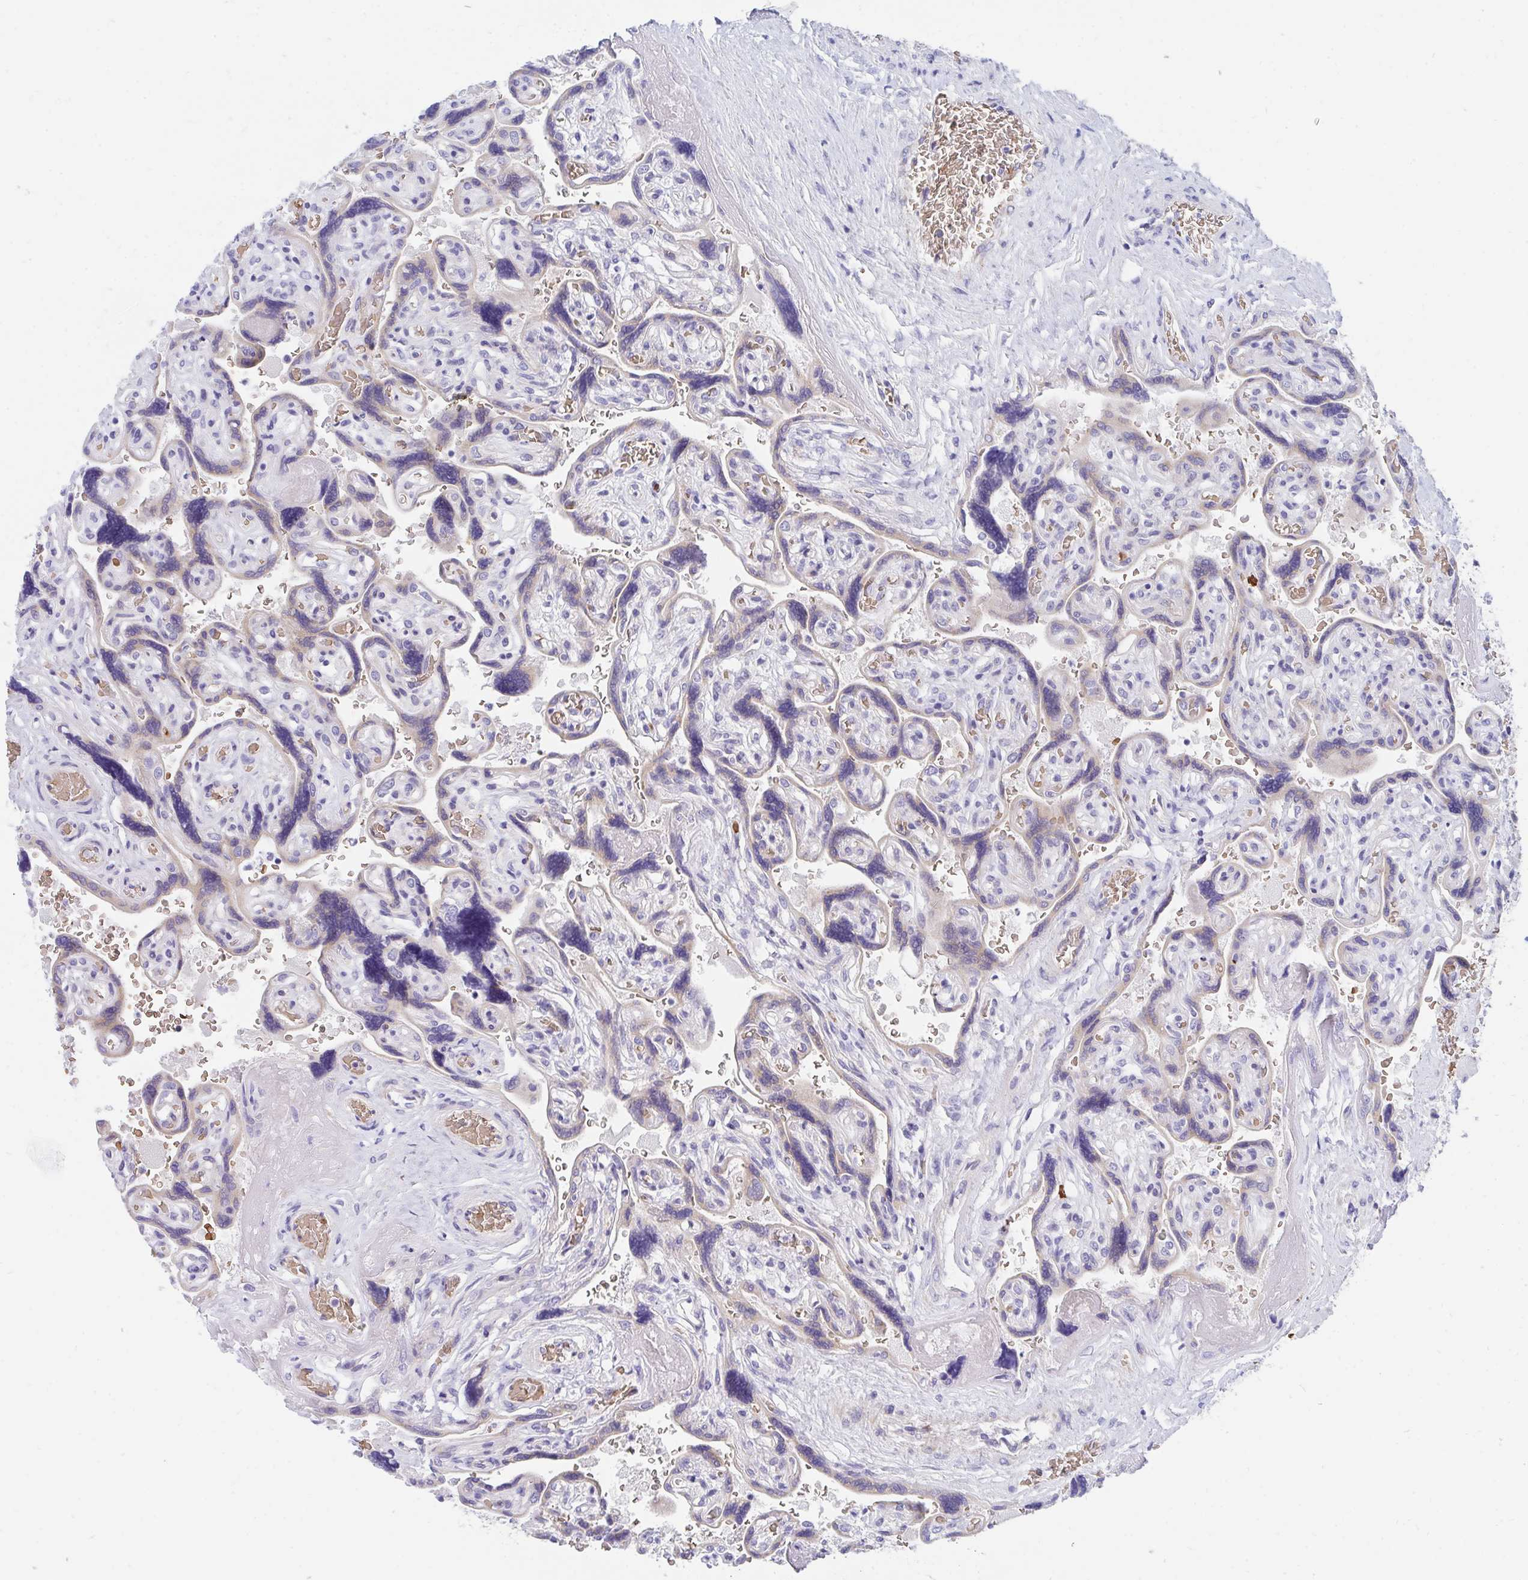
{"staining": {"intensity": "negative", "quantity": "none", "location": "none"}, "tissue": "placenta", "cell_type": "Decidual cells", "image_type": "normal", "snomed": [{"axis": "morphology", "description": "Normal tissue, NOS"}, {"axis": "topography", "description": "Placenta"}], "caption": "The micrograph displays no staining of decidual cells in unremarkable placenta. Nuclei are stained in blue.", "gene": "MROH2B", "patient": {"sex": "female", "age": 32}}